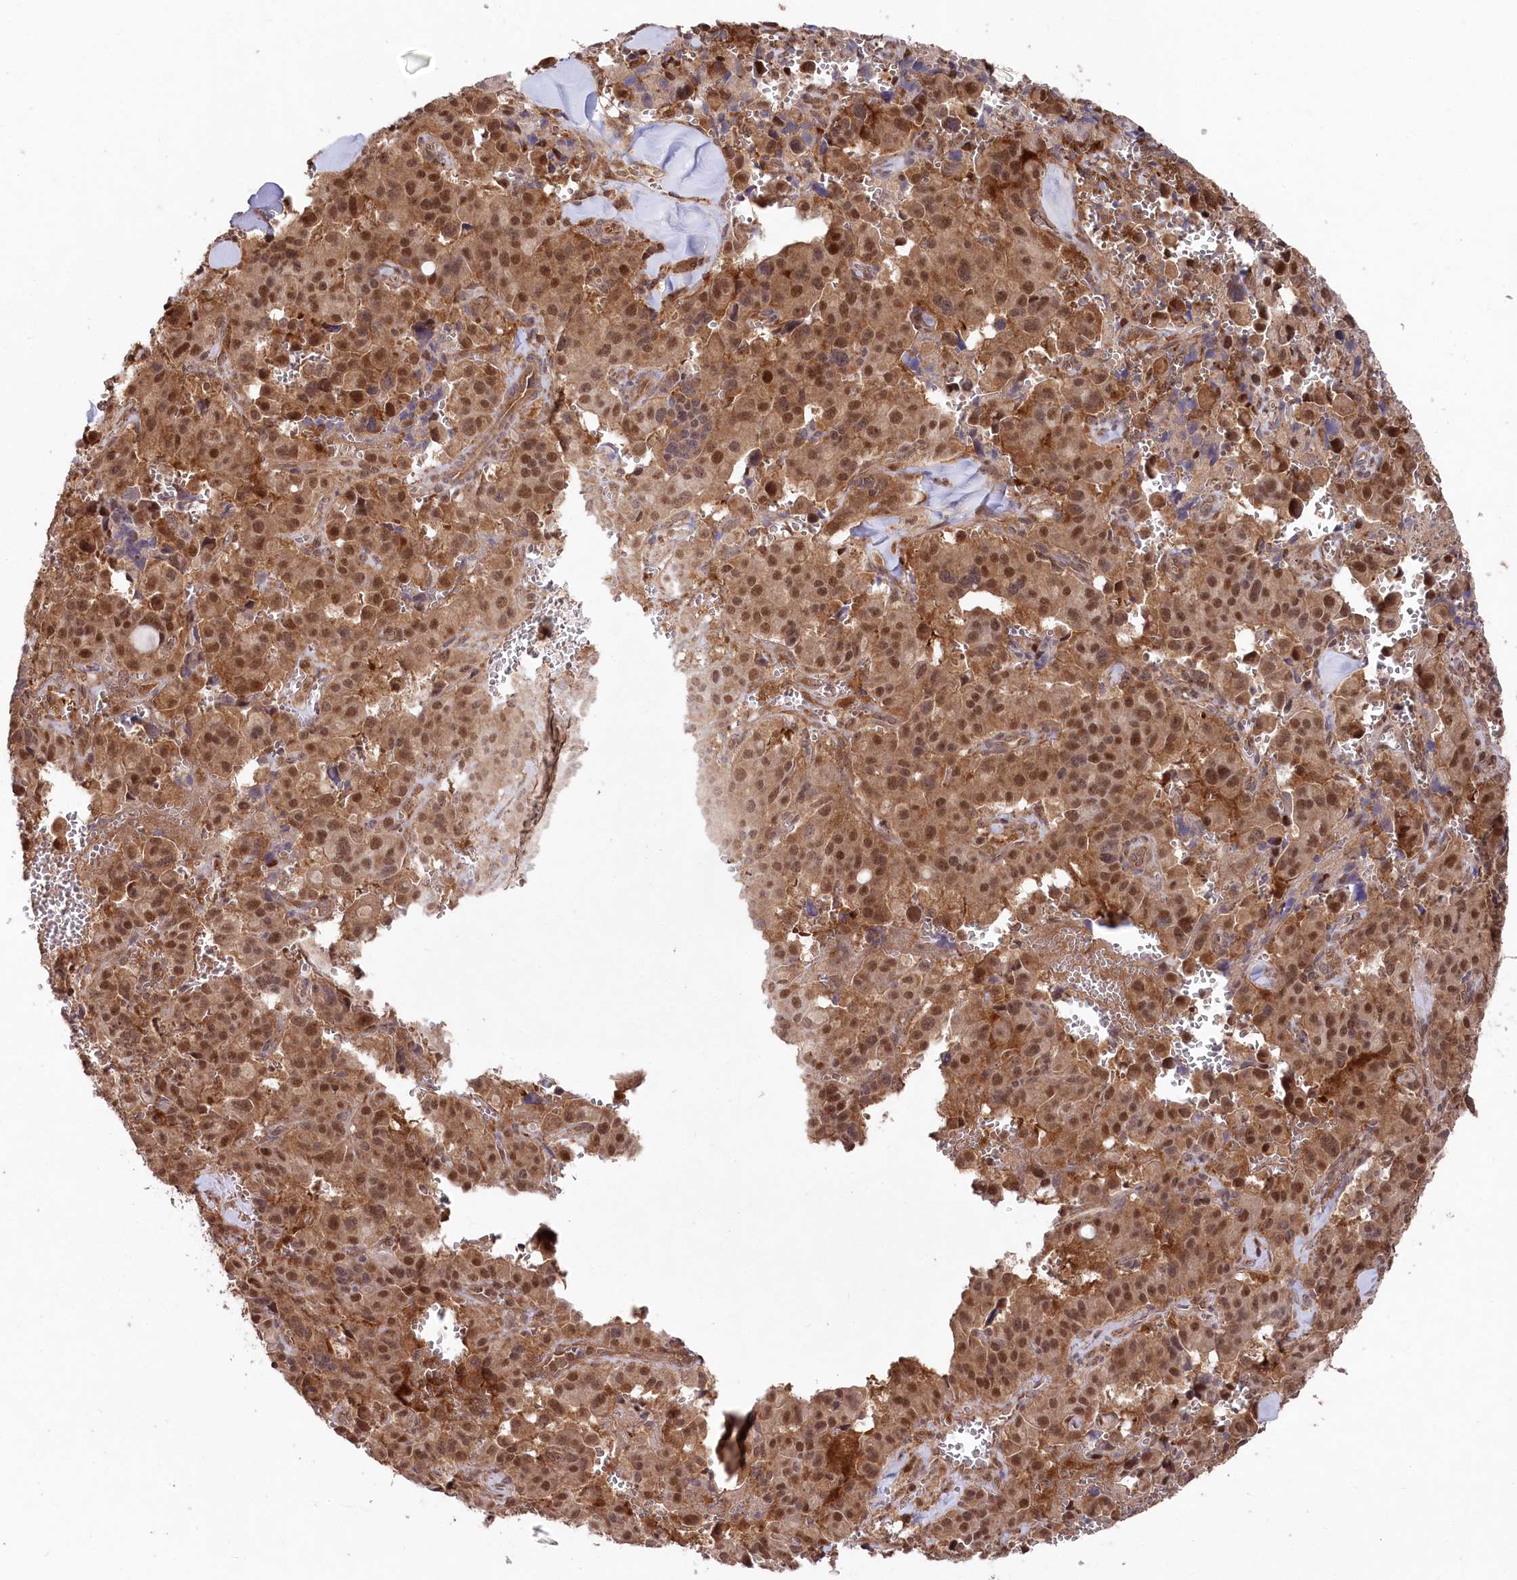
{"staining": {"intensity": "moderate", "quantity": ">75%", "location": "cytoplasmic/membranous,nuclear"}, "tissue": "pancreatic cancer", "cell_type": "Tumor cells", "image_type": "cancer", "snomed": [{"axis": "morphology", "description": "Adenocarcinoma, NOS"}, {"axis": "topography", "description": "Pancreas"}], "caption": "Pancreatic cancer (adenocarcinoma) was stained to show a protein in brown. There is medium levels of moderate cytoplasmic/membranous and nuclear positivity in about >75% of tumor cells.", "gene": "PSMA1", "patient": {"sex": "male", "age": 65}}